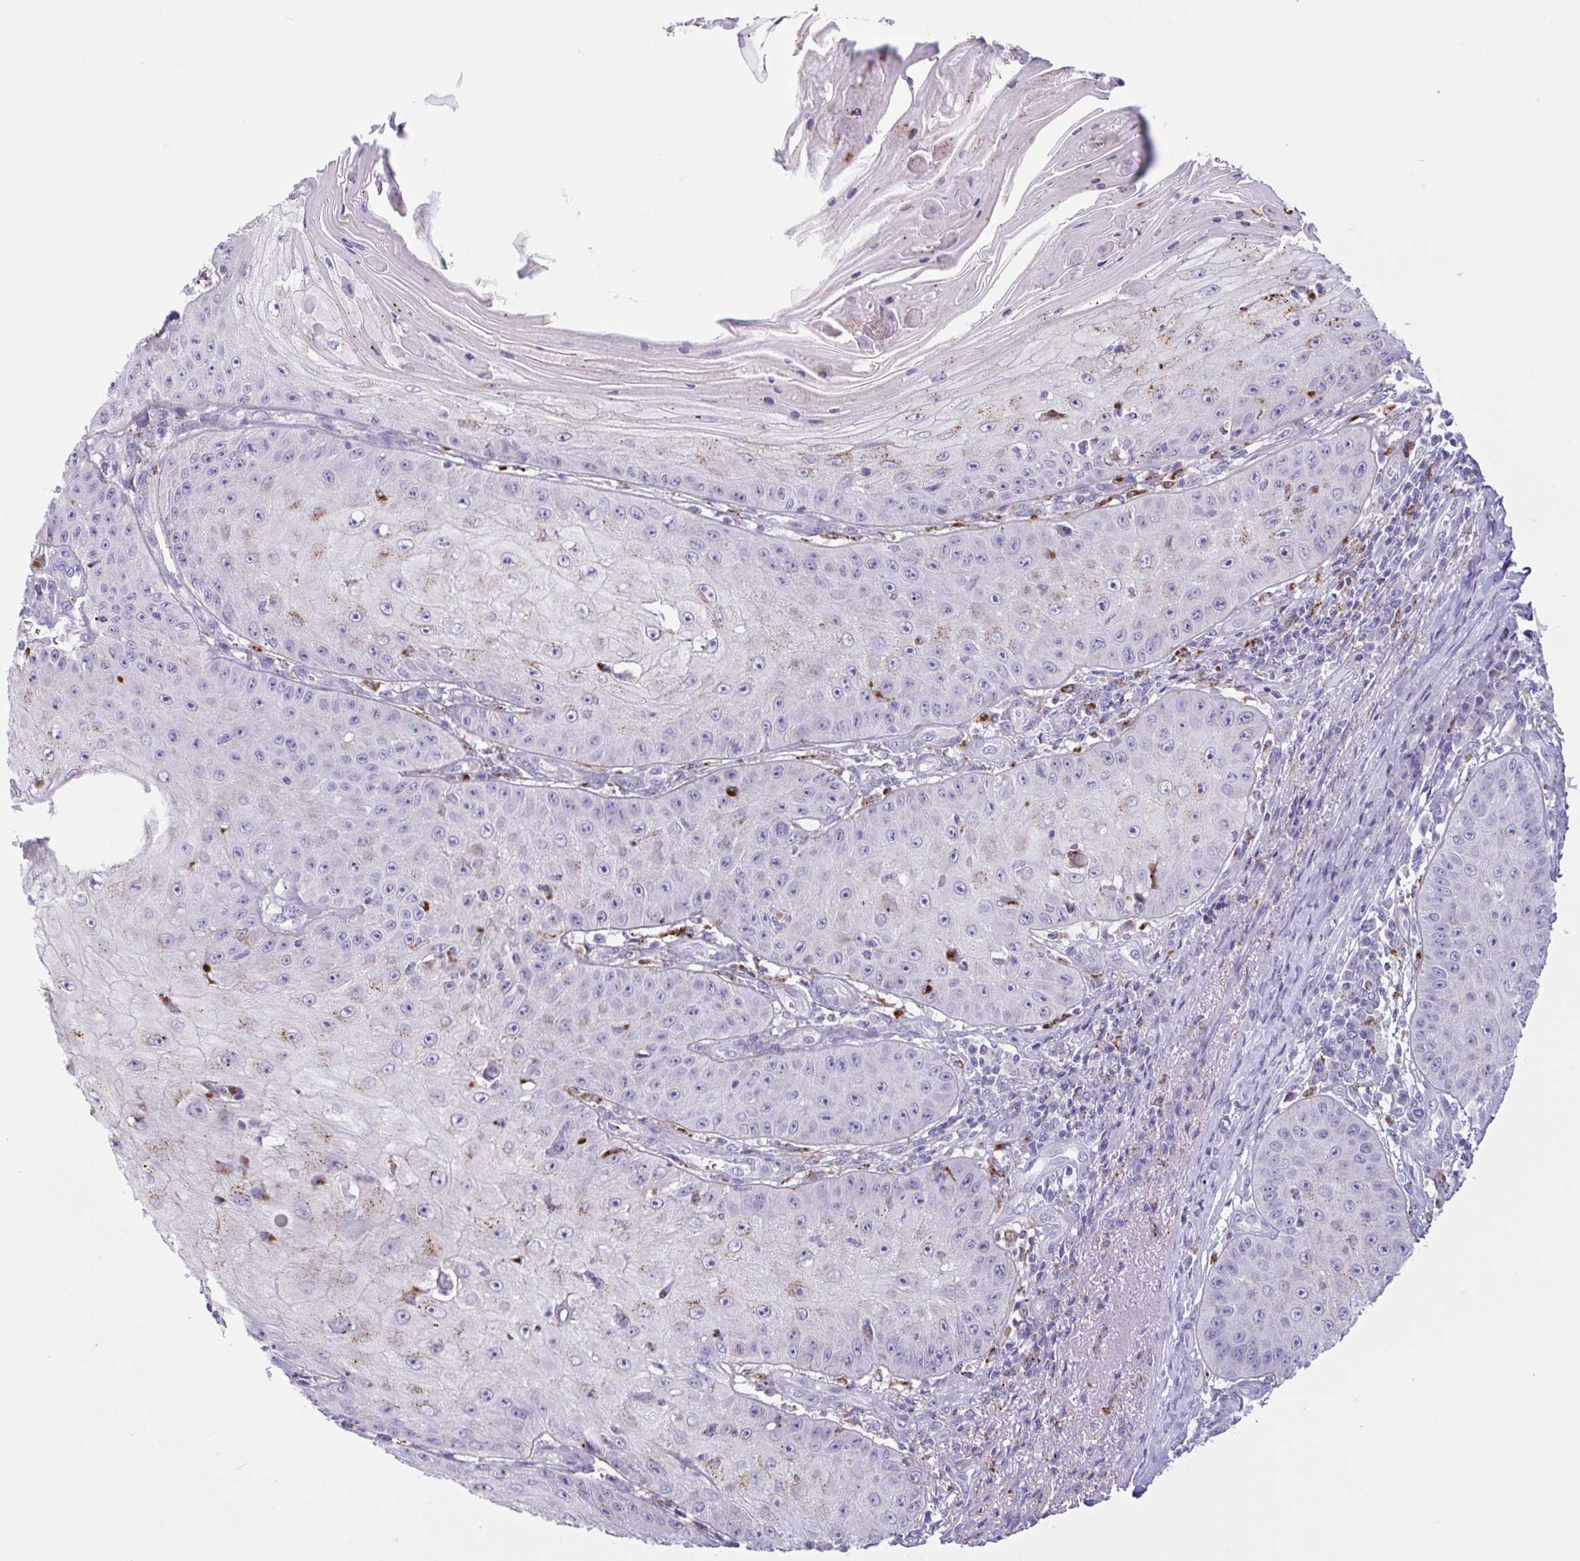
{"staining": {"intensity": "weak", "quantity": "<25%", "location": "cytoplasmic/membranous"}, "tissue": "skin cancer", "cell_type": "Tumor cells", "image_type": "cancer", "snomed": [{"axis": "morphology", "description": "Squamous cell carcinoma, NOS"}, {"axis": "topography", "description": "Skin"}], "caption": "Protein analysis of skin squamous cell carcinoma shows no significant positivity in tumor cells.", "gene": "XCL1", "patient": {"sex": "male", "age": 70}}